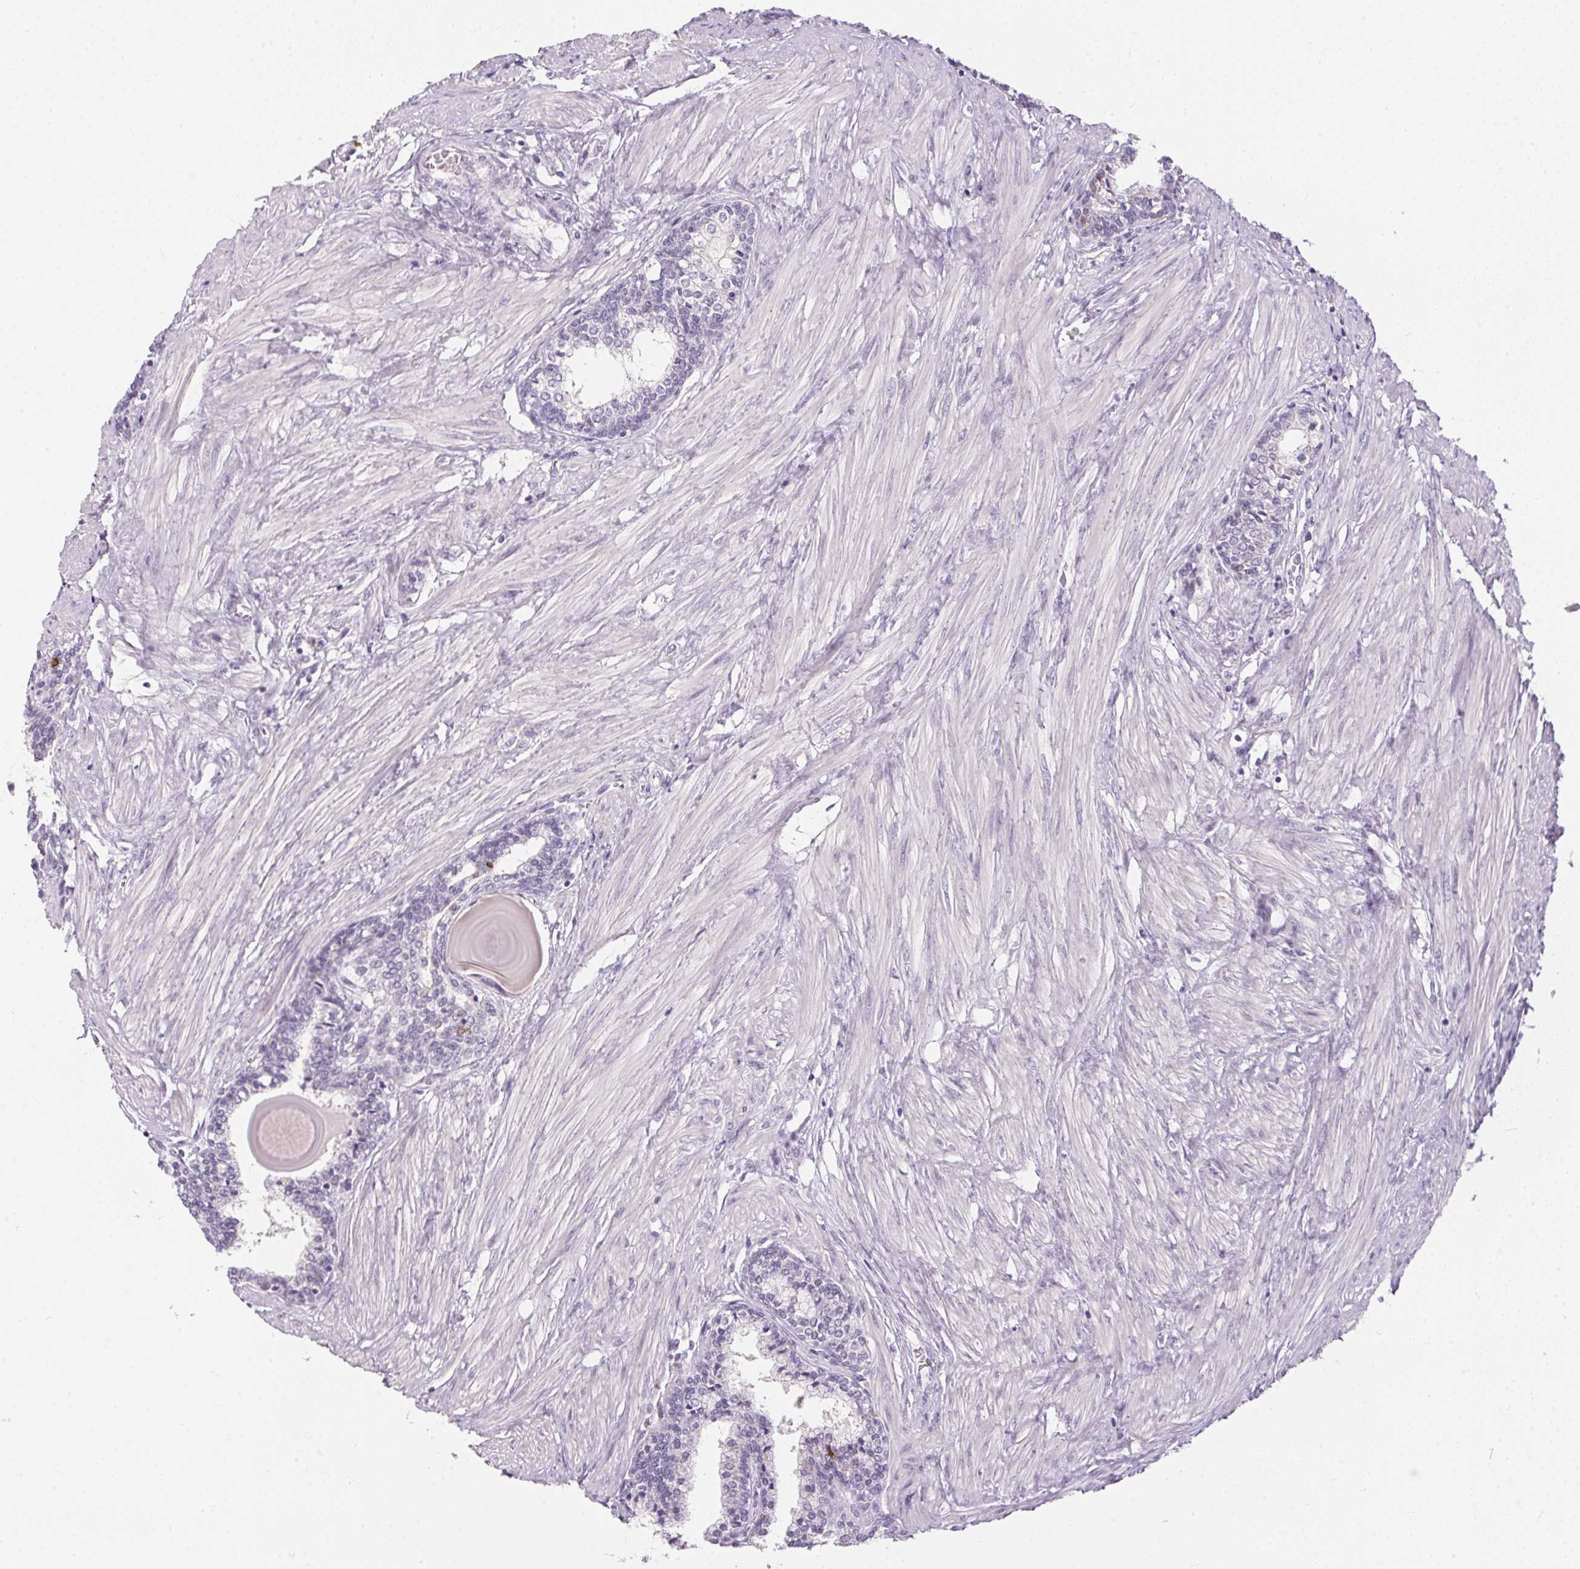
{"staining": {"intensity": "negative", "quantity": "none", "location": "none"}, "tissue": "prostate", "cell_type": "Glandular cells", "image_type": "normal", "snomed": [{"axis": "morphology", "description": "Normal tissue, NOS"}, {"axis": "topography", "description": "Prostate"}], "caption": "IHC micrograph of normal human prostate stained for a protein (brown), which reveals no expression in glandular cells.", "gene": "GBP6", "patient": {"sex": "male", "age": 55}}